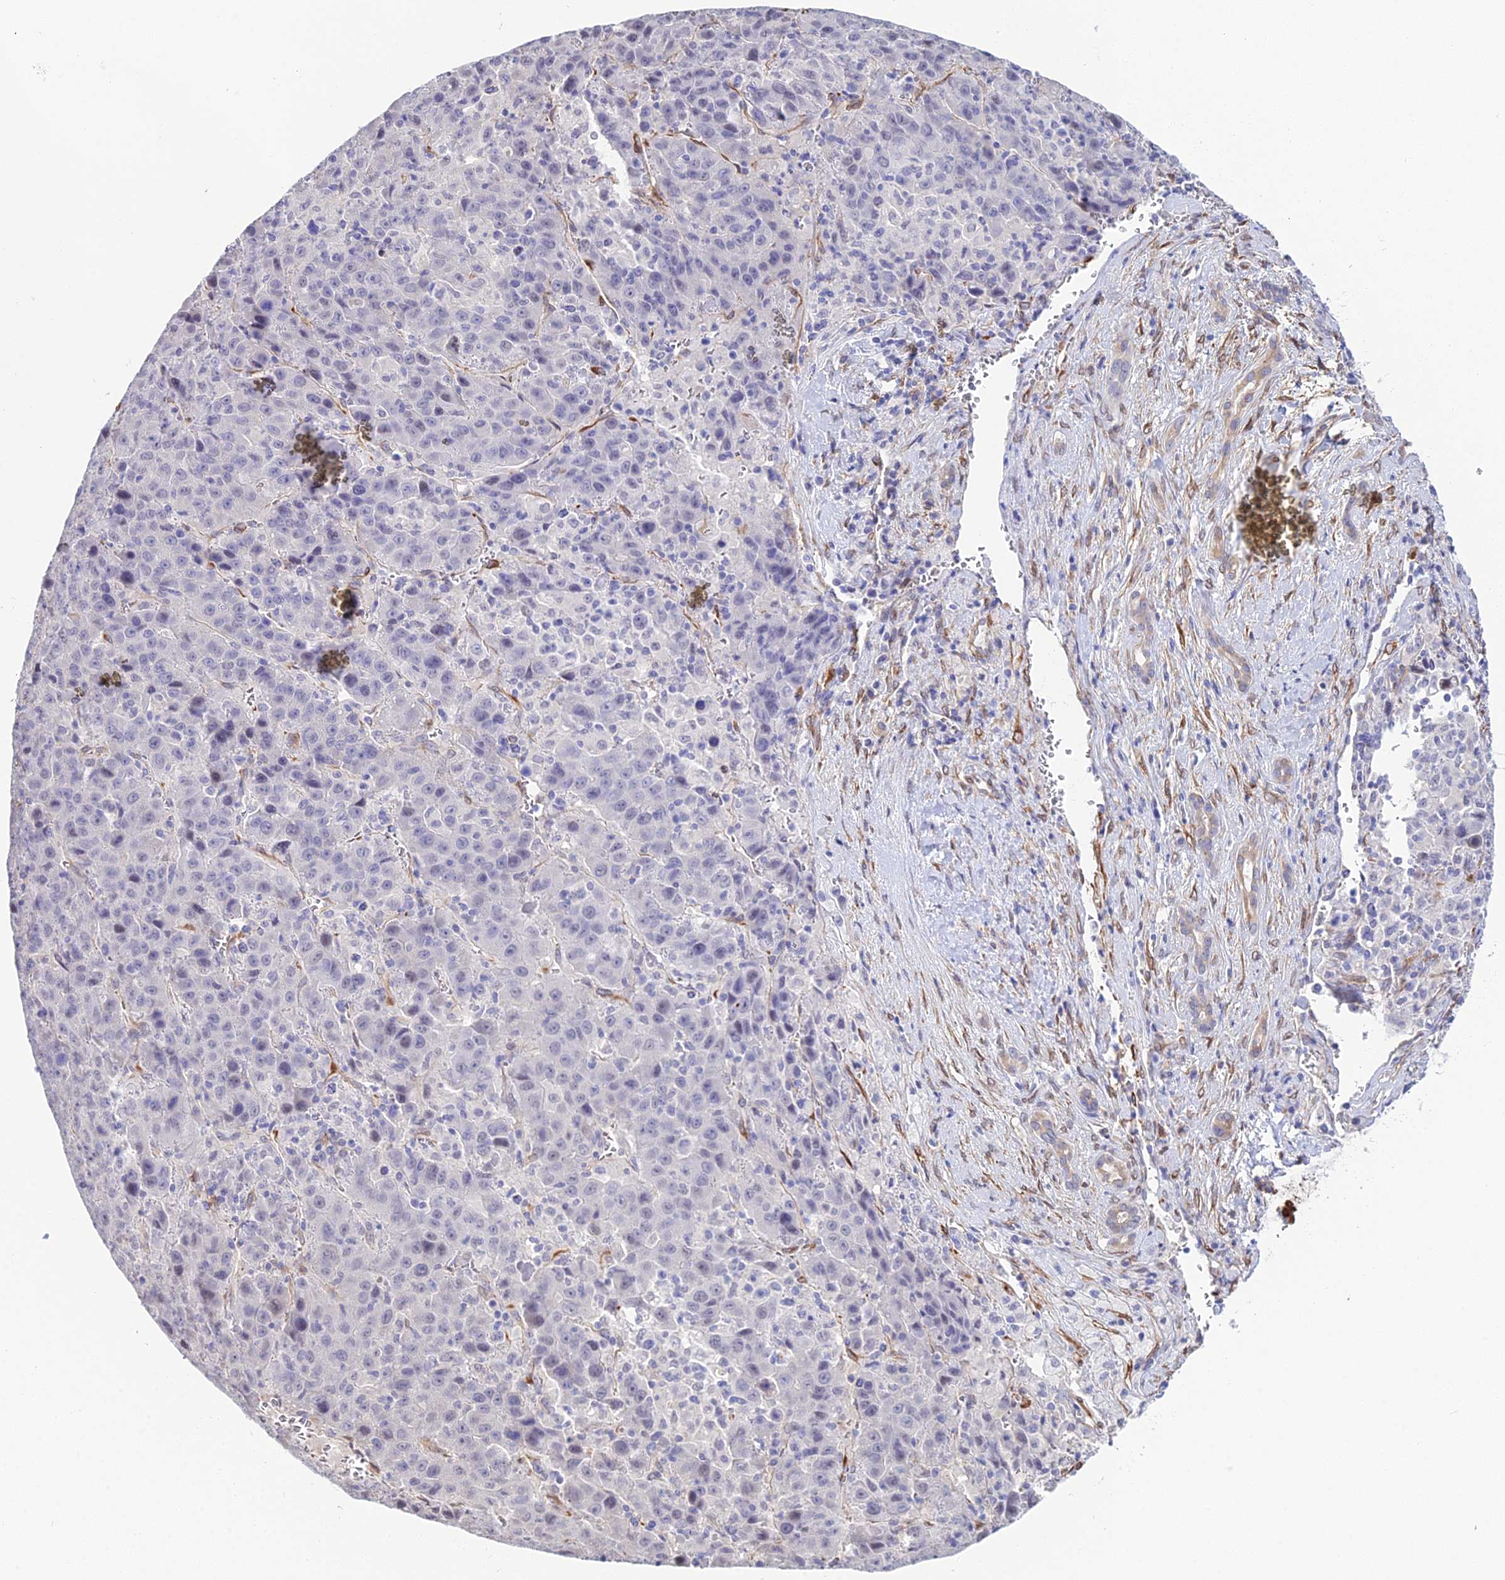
{"staining": {"intensity": "negative", "quantity": "none", "location": "none"}, "tissue": "liver cancer", "cell_type": "Tumor cells", "image_type": "cancer", "snomed": [{"axis": "morphology", "description": "Carcinoma, Hepatocellular, NOS"}, {"axis": "topography", "description": "Liver"}], "caption": "Liver cancer (hepatocellular carcinoma) was stained to show a protein in brown. There is no significant expression in tumor cells.", "gene": "MXRA7", "patient": {"sex": "female", "age": 53}}